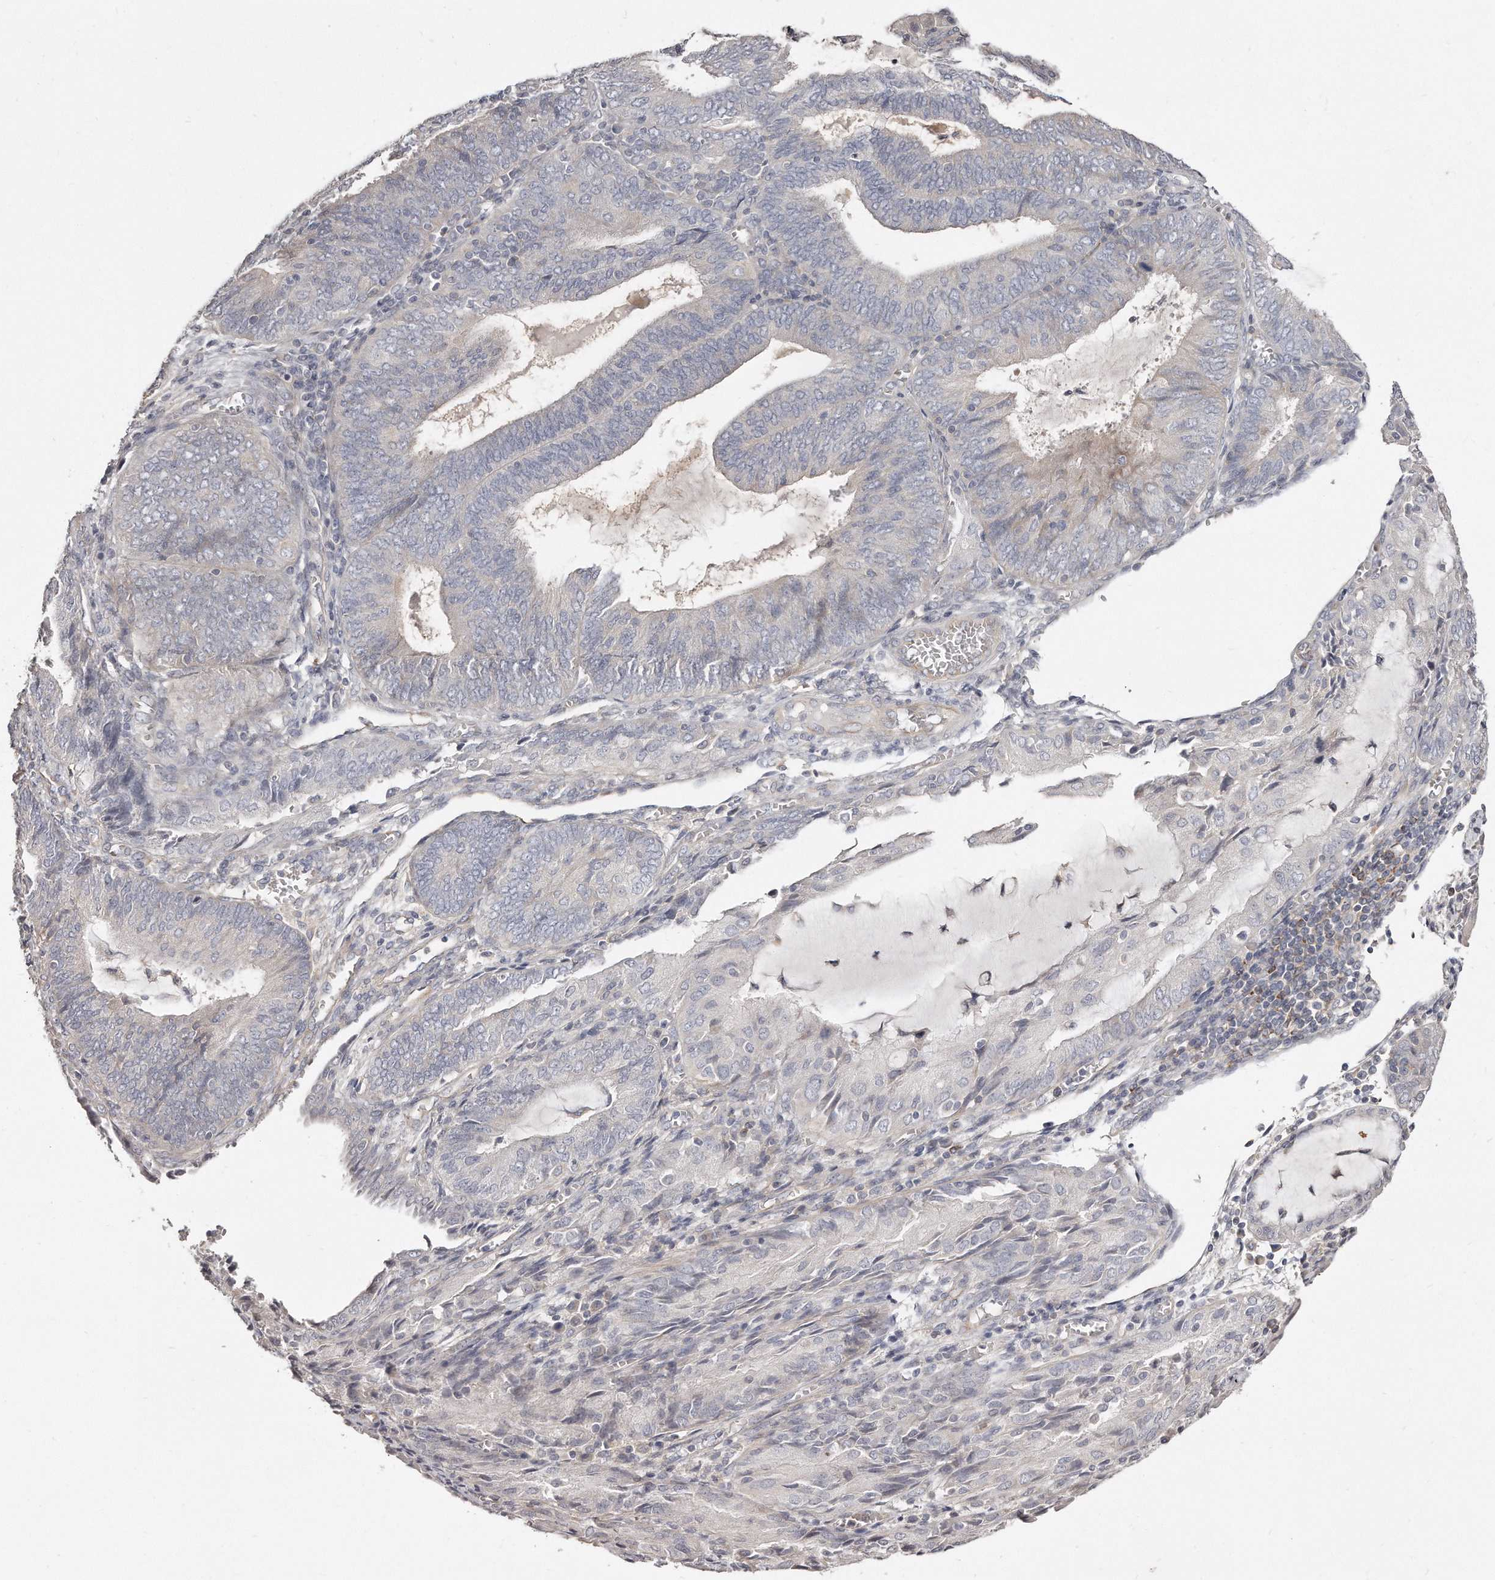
{"staining": {"intensity": "negative", "quantity": "none", "location": "none"}, "tissue": "endometrial cancer", "cell_type": "Tumor cells", "image_type": "cancer", "snomed": [{"axis": "morphology", "description": "Adenocarcinoma, NOS"}, {"axis": "topography", "description": "Endometrium"}], "caption": "Immunohistochemistry (IHC) micrograph of neoplastic tissue: human endometrial adenocarcinoma stained with DAB shows no significant protein positivity in tumor cells. (DAB (3,3'-diaminobenzidine) IHC visualized using brightfield microscopy, high magnification).", "gene": "TTLL4", "patient": {"sex": "female", "age": 81}}